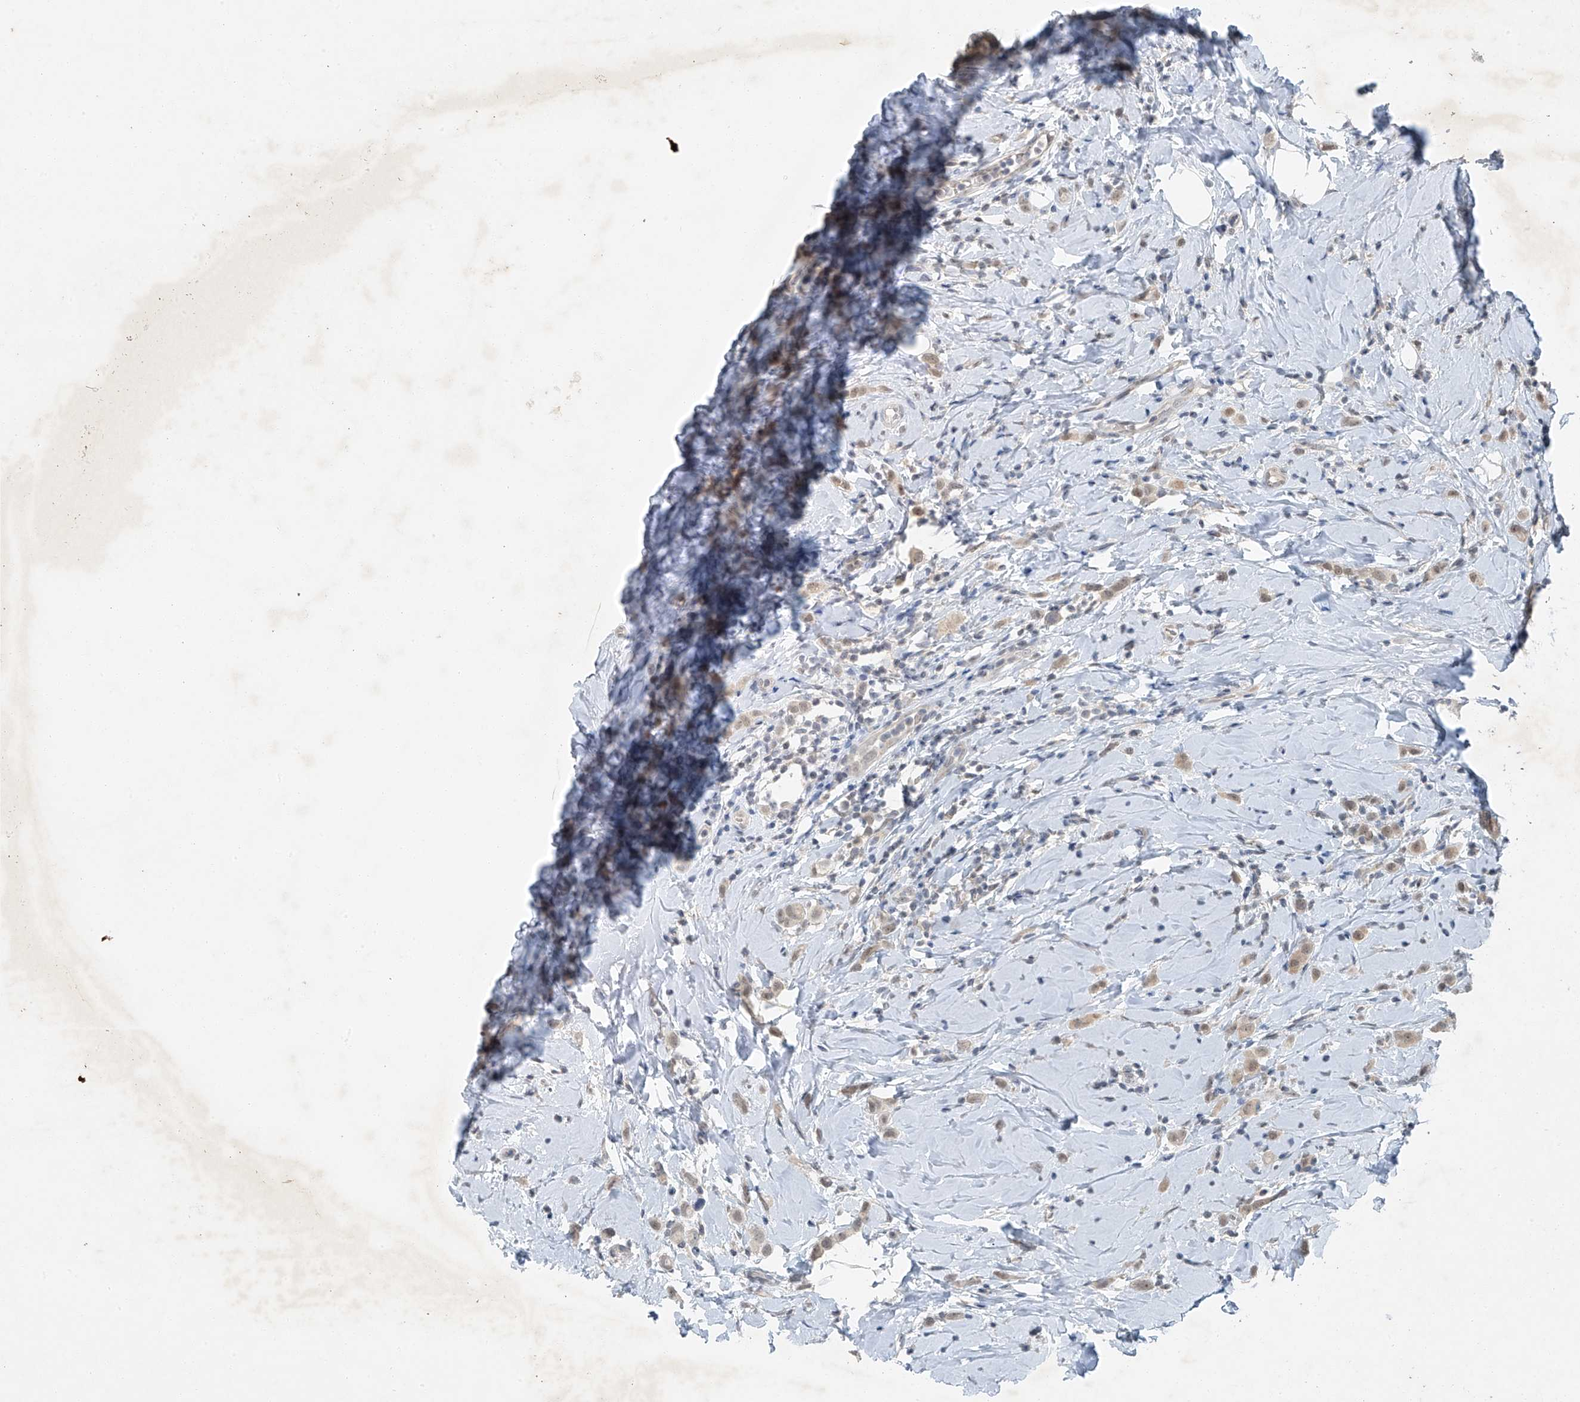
{"staining": {"intensity": "weak", "quantity": "25%-75%", "location": "cytoplasmic/membranous"}, "tissue": "breast cancer", "cell_type": "Tumor cells", "image_type": "cancer", "snomed": [{"axis": "morphology", "description": "Lobular carcinoma"}, {"axis": "topography", "description": "Breast"}], "caption": "High-magnification brightfield microscopy of lobular carcinoma (breast) stained with DAB (brown) and counterstained with hematoxylin (blue). tumor cells exhibit weak cytoplasmic/membranous staining is seen in approximately25%-75% of cells.", "gene": "TAF8", "patient": {"sex": "female", "age": 47}}